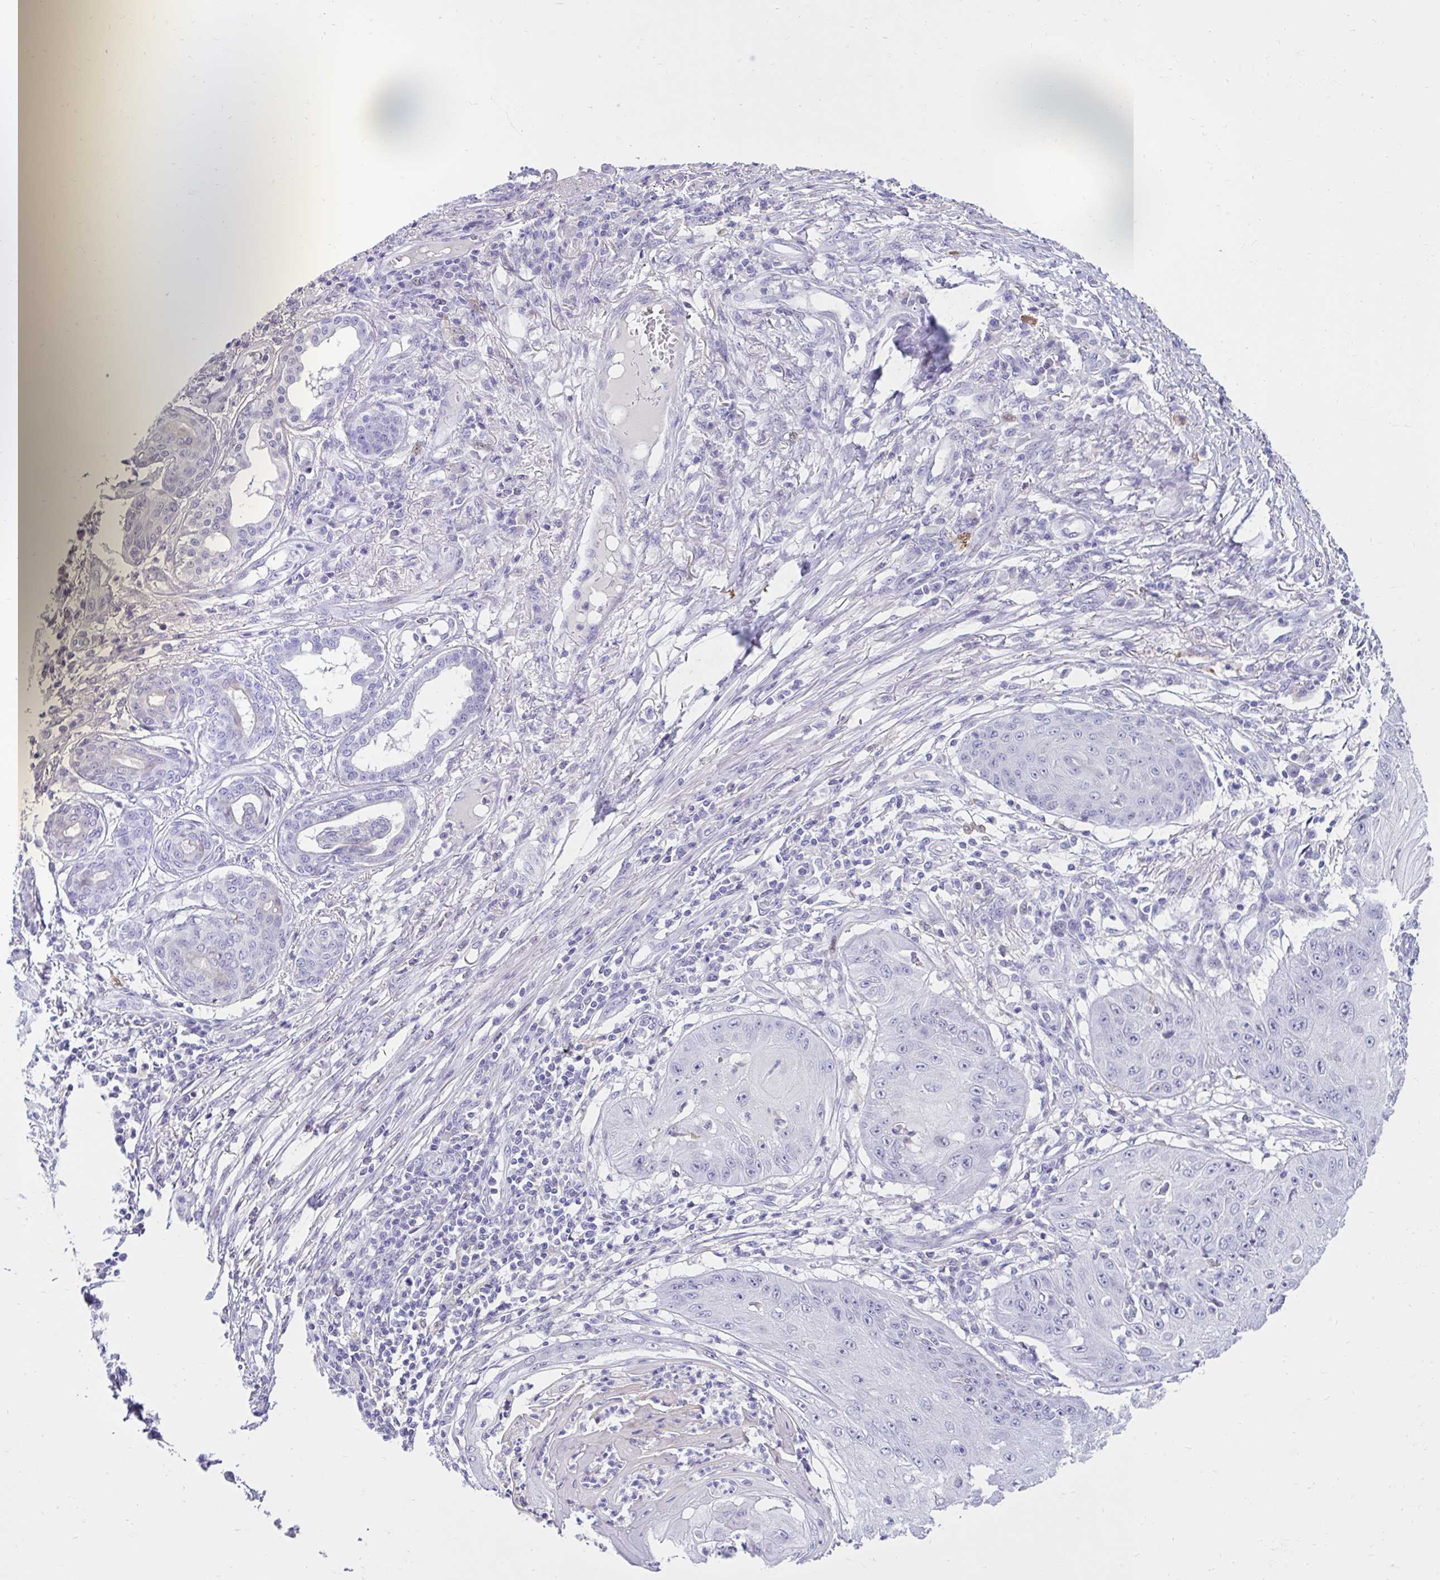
{"staining": {"intensity": "negative", "quantity": "none", "location": "none"}, "tissue": "skin cancer", "cell_type": "Tumor cells", "image_type": "cancer", "snomed": [{"axis": "morphology", "description": "Squamous cell carcinoma, NOS"}, {"axis": "topography", "description": "Skin"}], "caption": "Photomicrograph shows no significant protein expression in tumor cells of skin cancer. (DAB IHC visualized using brightfield microscopy, high magnification).", "gene": "NHLH2", "patient": {"sex": "male", "age": 70}}